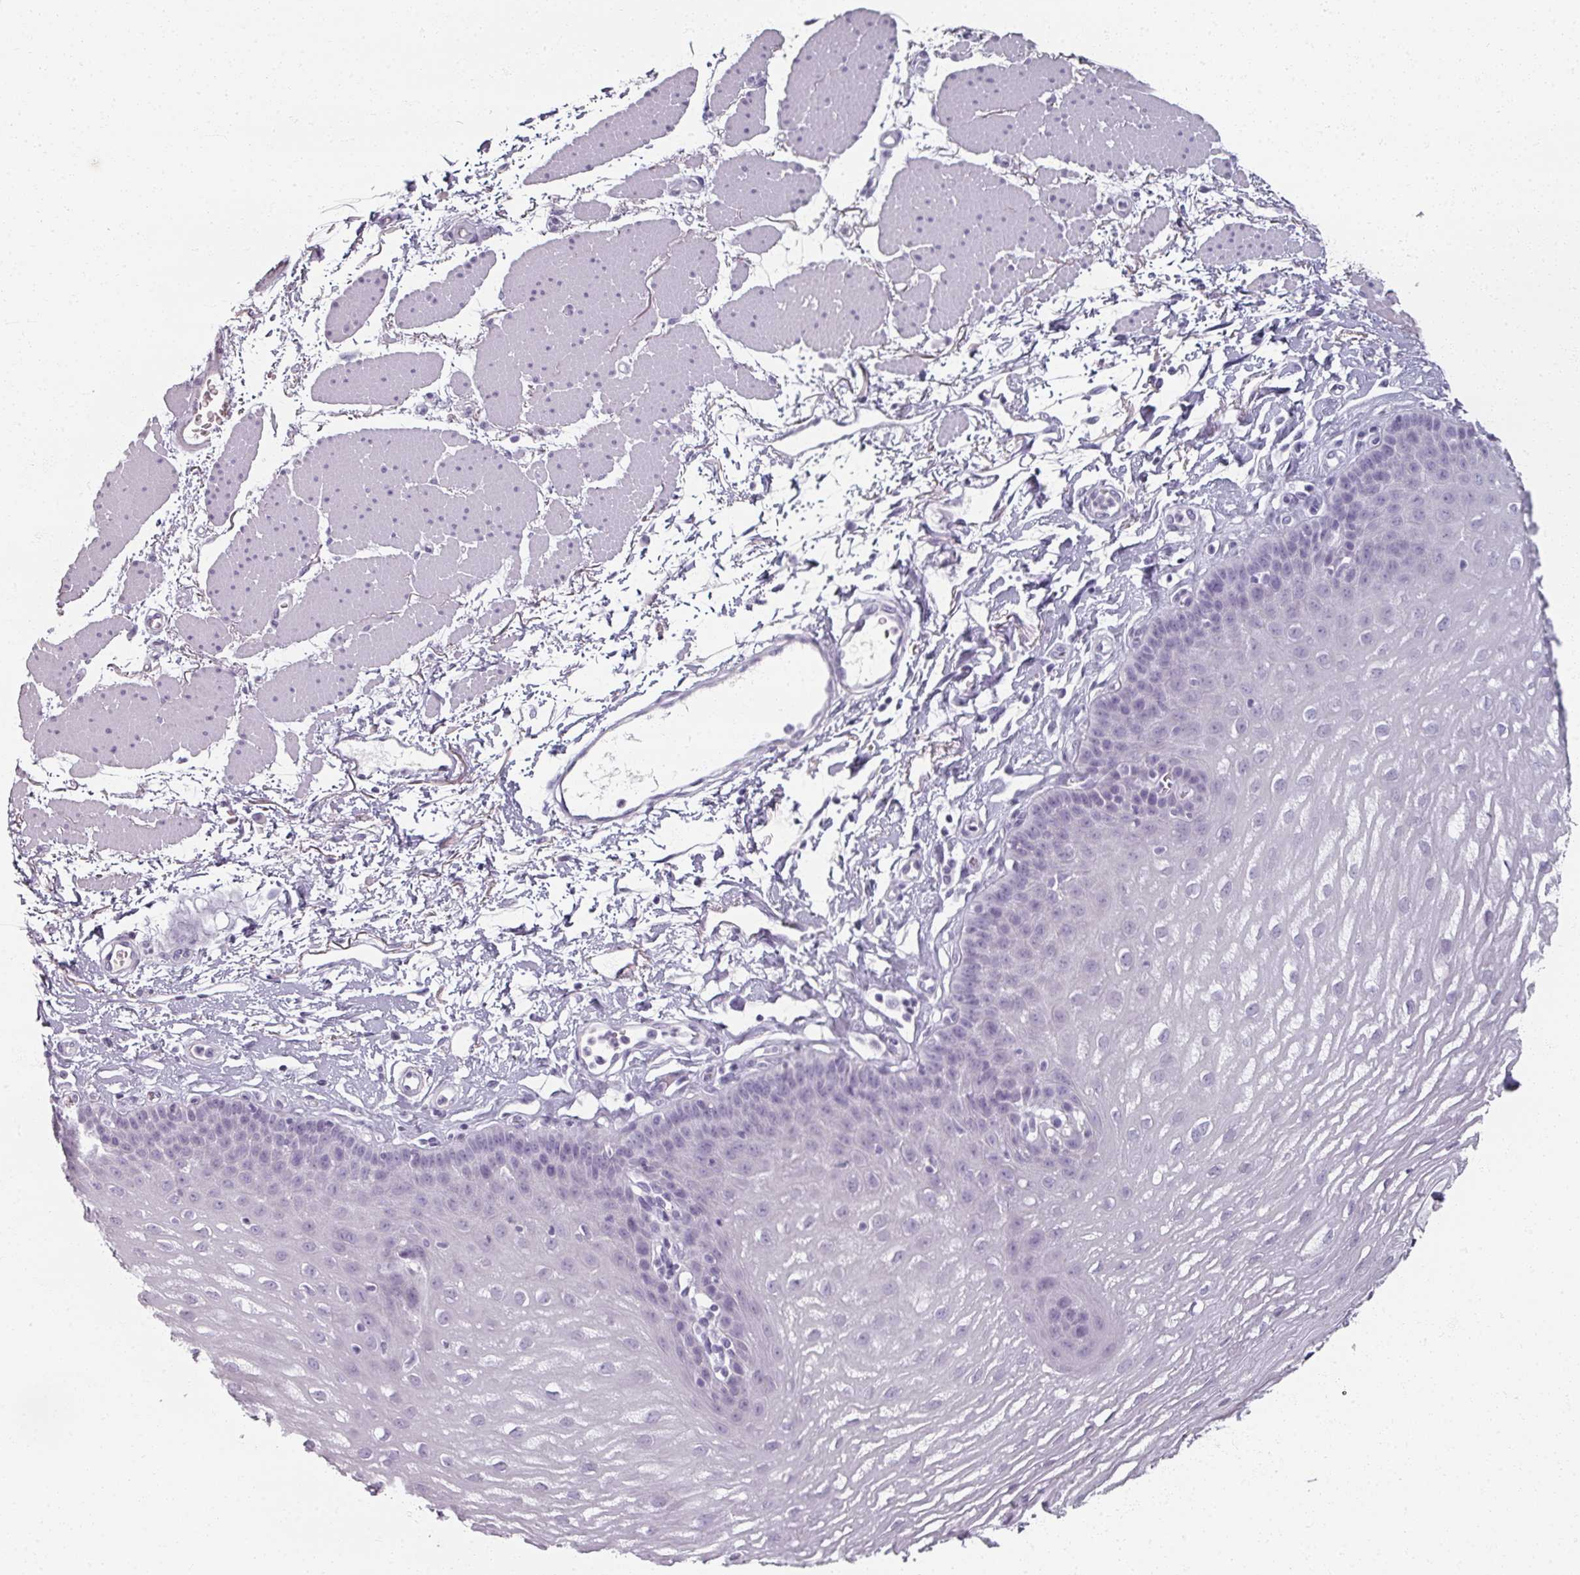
{"staining": {"intensity": "negative", "quantity": "none", "location": "none"}, "tissue": "esophagus", "cell_type": "Squamous epithelial cells", "image_type": "normal", "snomed": [{"axis": "morphology", "description": "Normal tissue, NOS"}, {"axis": "topography", "description": "Esophagus"}], "caption": "This is an immunohistochemistry image of normal esophagus. There is no expression in squamous epithelial cells.", "gene": "REG3A", "patient": {"sex": "female", "age": 81}}